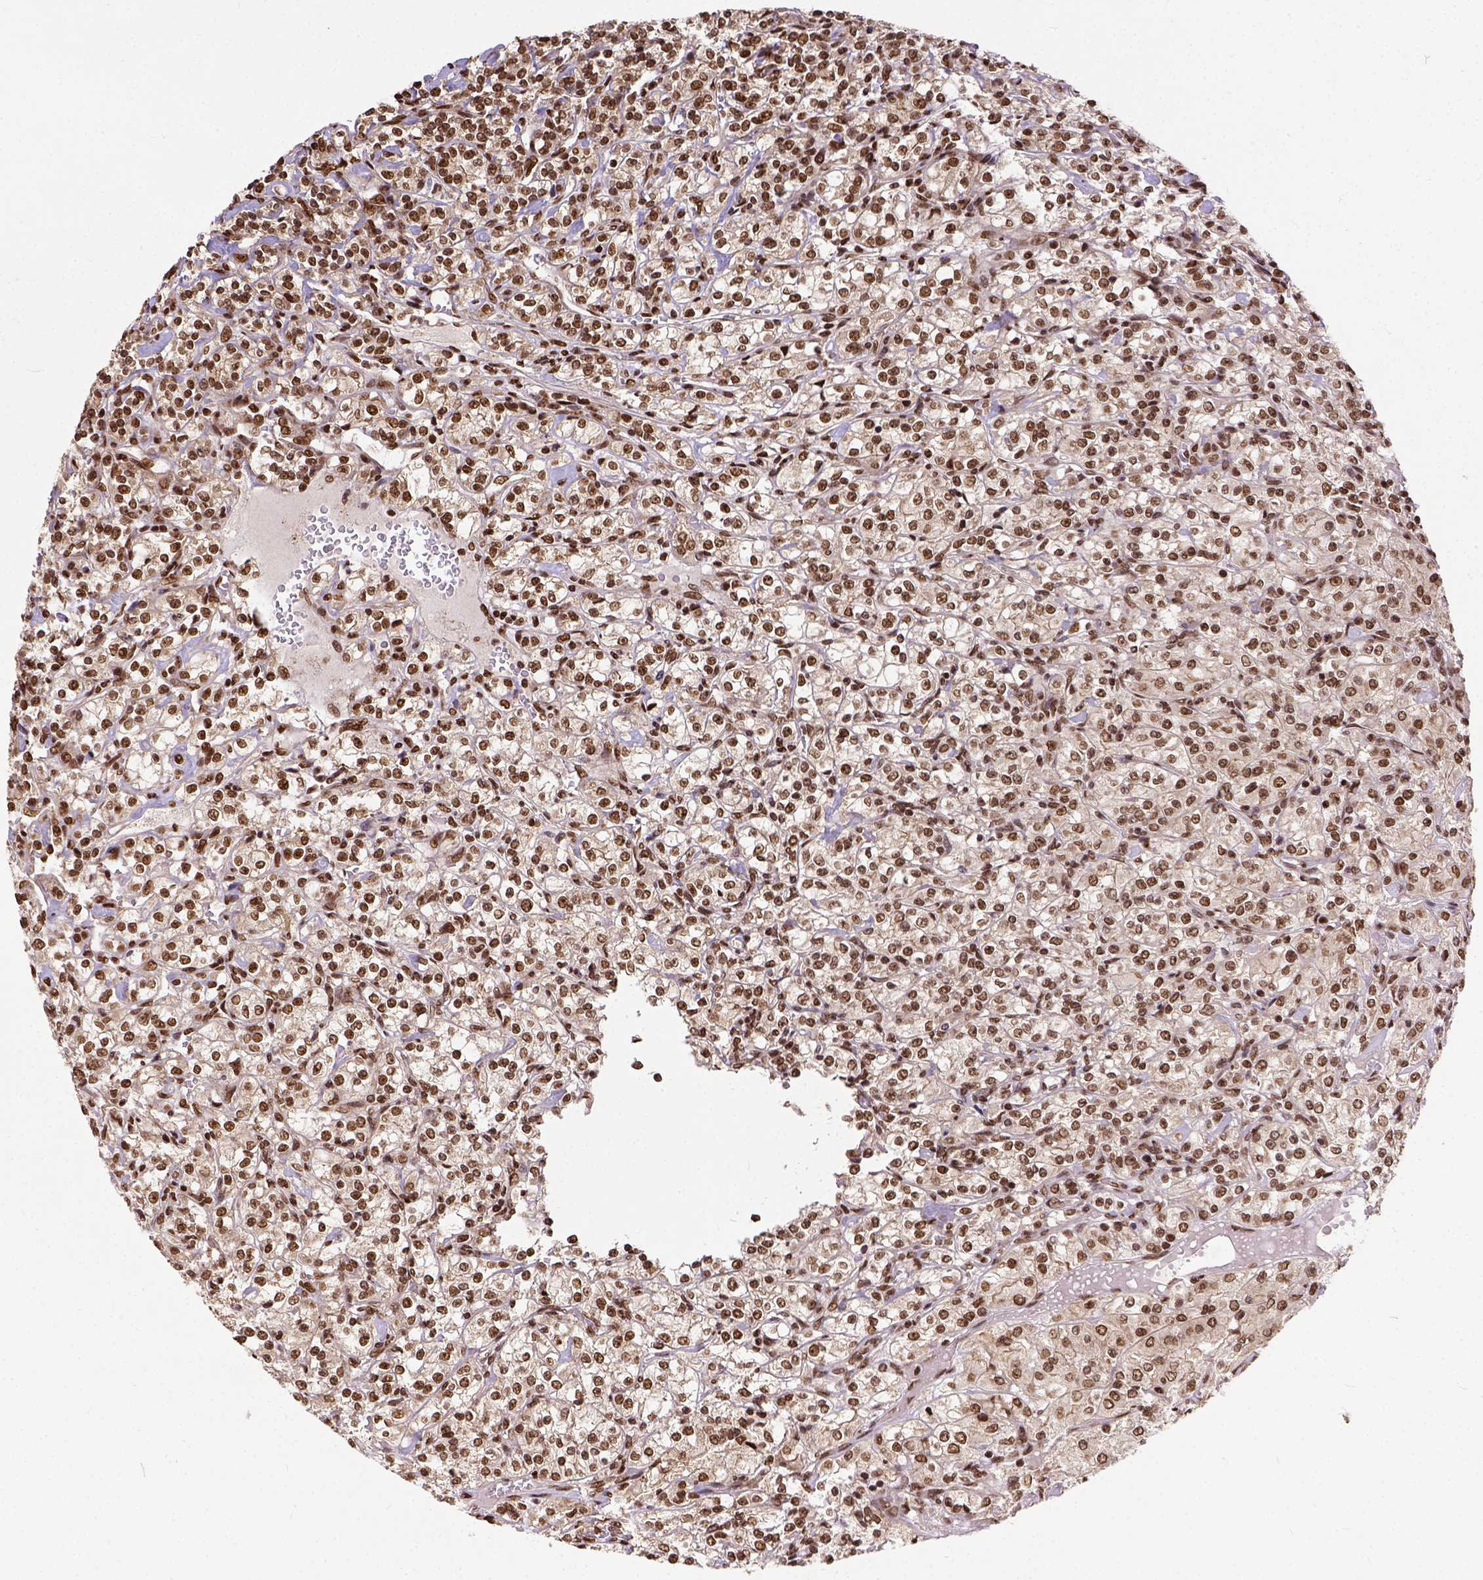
{"staining": {"intensity": "moderate", "quantity": ">75%", "location": "nuclear"}, "tissue": "renal cancer", "cell_type": "Tumor cells", "image_type": "cancer", "snomed": [{"axis": "morphology", "description": "Adenocarcinoma, NOS"}, {"axis": "topography", "description": "Kidney"}], "caption": "Immunohistochemical staining of renal cancer (adenocarcinoma) shows medium levels of moderate nuclear staining in about >75% of tumor cells. Nuclei are stained in blue.", "gene": "NACC1", "patient": {"sex": "male", "age": 77}}